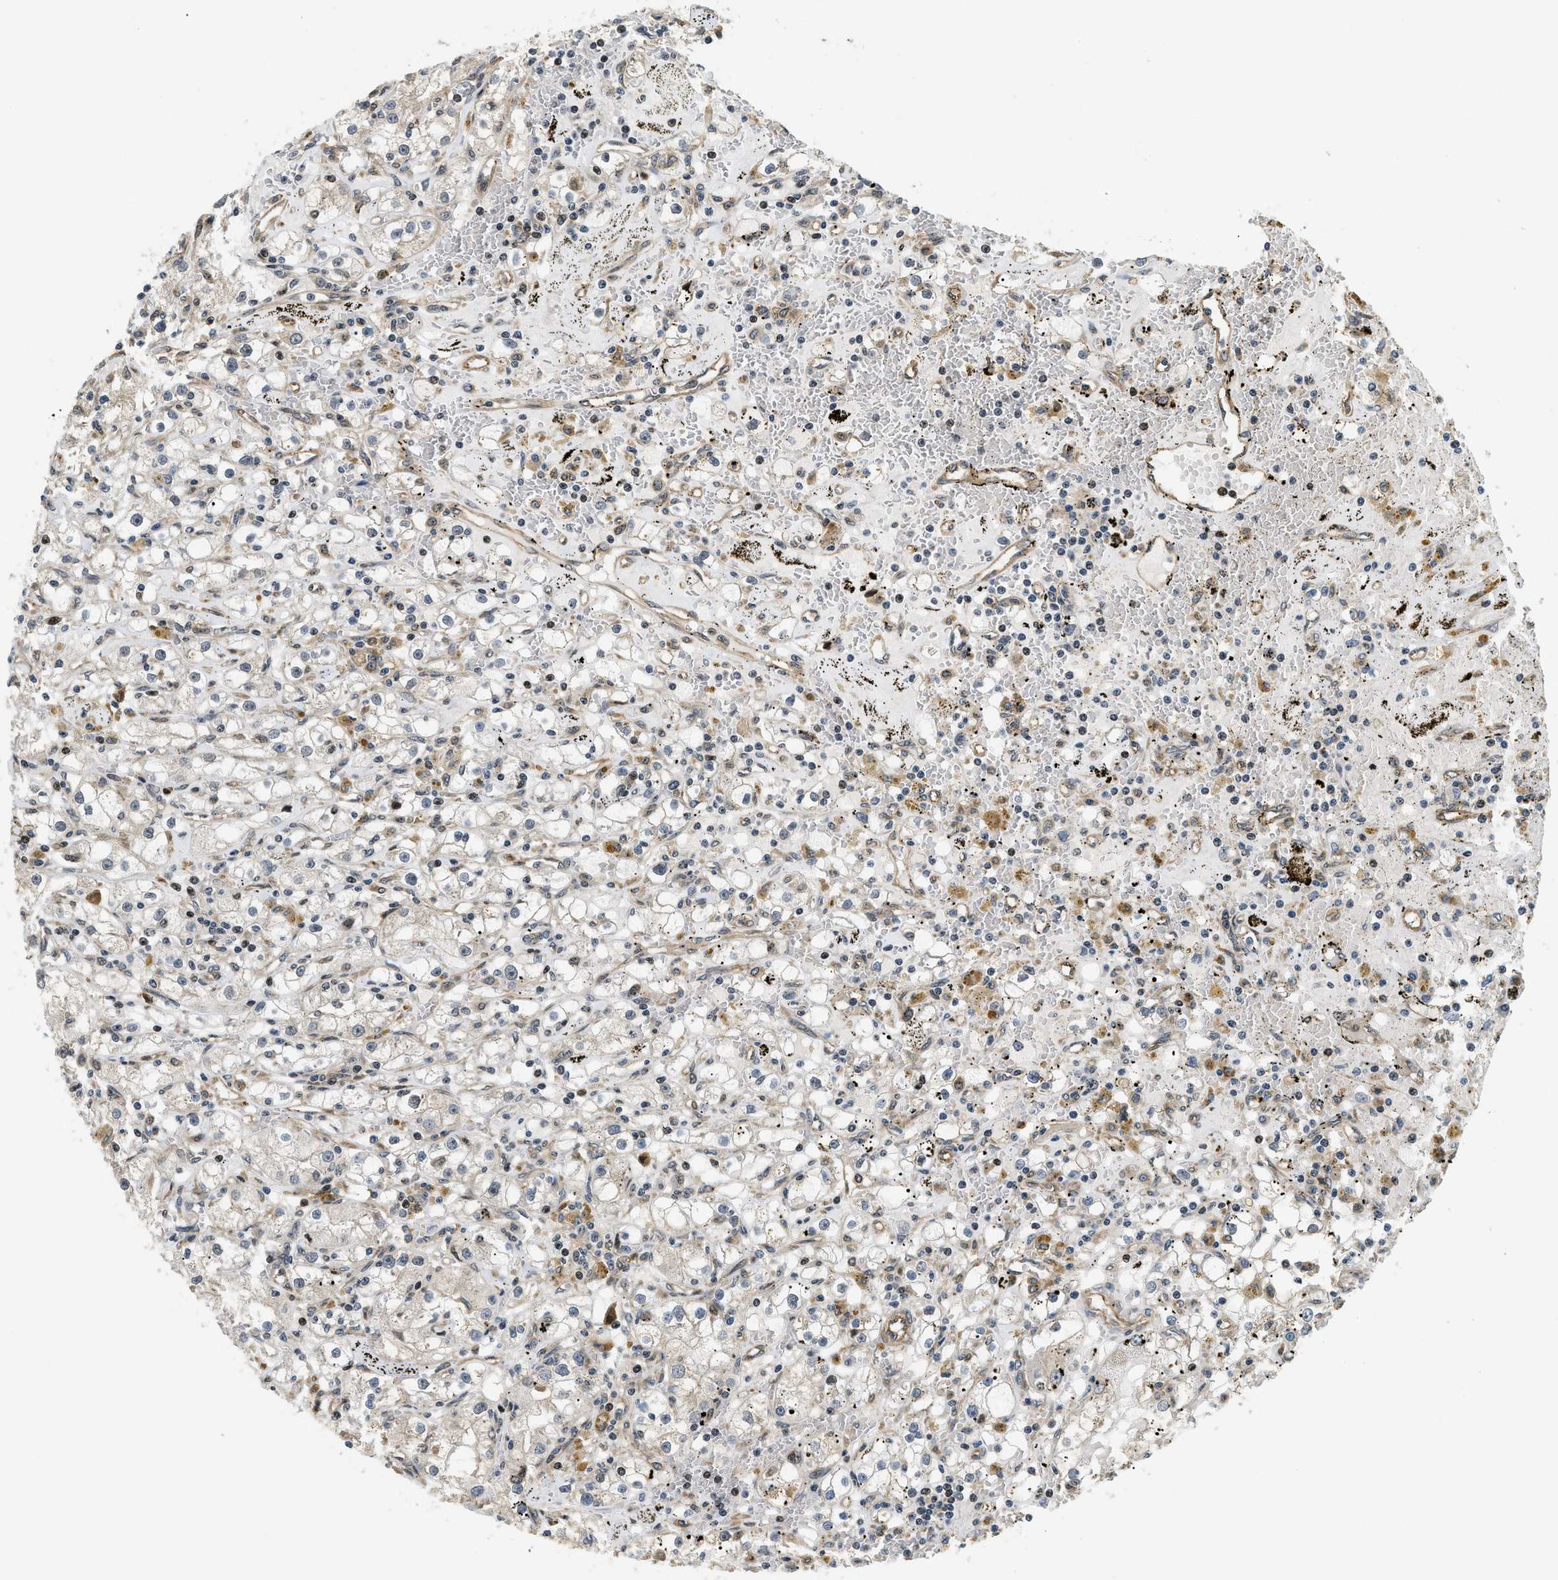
{"staining": {"intensity": "negative", "quantity": "none", "location": "none"}, "tissue": "renal cancer", "cell_type": "Tumor cells", "image_type": "cancer", "snomed": [{"axis": "morphology", "description": "Adenocarcinoma, NOS"}, {"axis": "topography", "description": "Kidney"}], "caption": "DAB (3,3'-diaminobenzidine) immunohistochemical staining of human adenocarcinoma (renal) displays no significant staining in tumor cells. (DAB (3,3'-diaminobenzidine) immunohistochemistry visualized using brightfield microscopy, high magnification).", "gene": "LTA4H", "patient": {"sex": "male", "age": 56}}